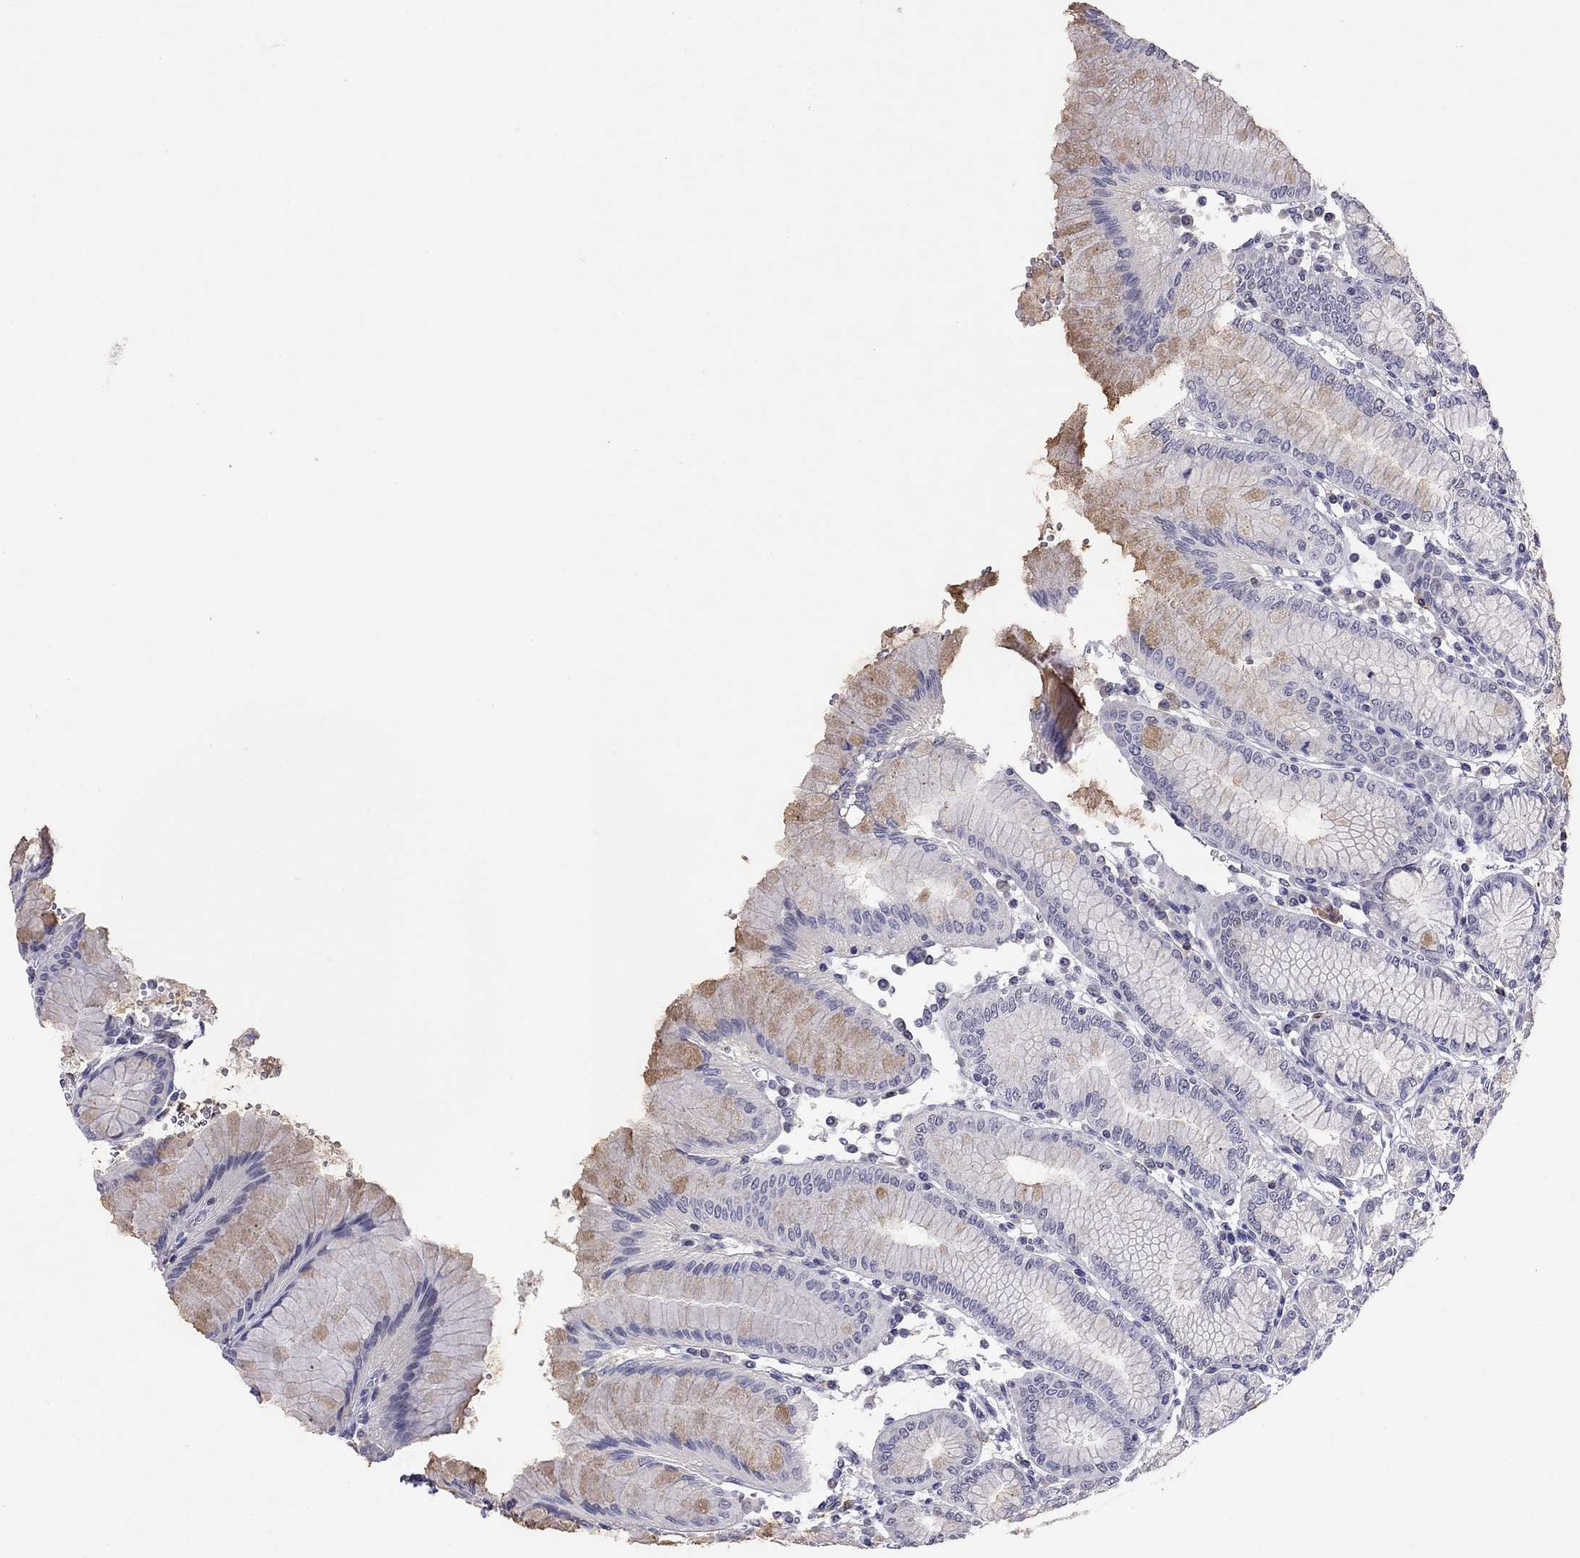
{"staining": {"intensity": "moderate", "quantity": "<25%", "location": "cytoplasmic/membranous"}, "tissue": "stomach", "cell_type": "Glandular cells", "image_type": "normal", "snomed": [{"axis": "morphology", "description": "Normal tissue, NOS"}, {"axis": "topography", "description": "Skeletal muscle"}, {"axis": "topography", "description": "Stomach"}], "caption": "Protein staining of unremarkable stomach demonstrates moderate cytoplasmic/membranous staining in approximately <25% of glandular cells.", "gene": "WNK3", "patient": {"sex": "female", "age": 57}}